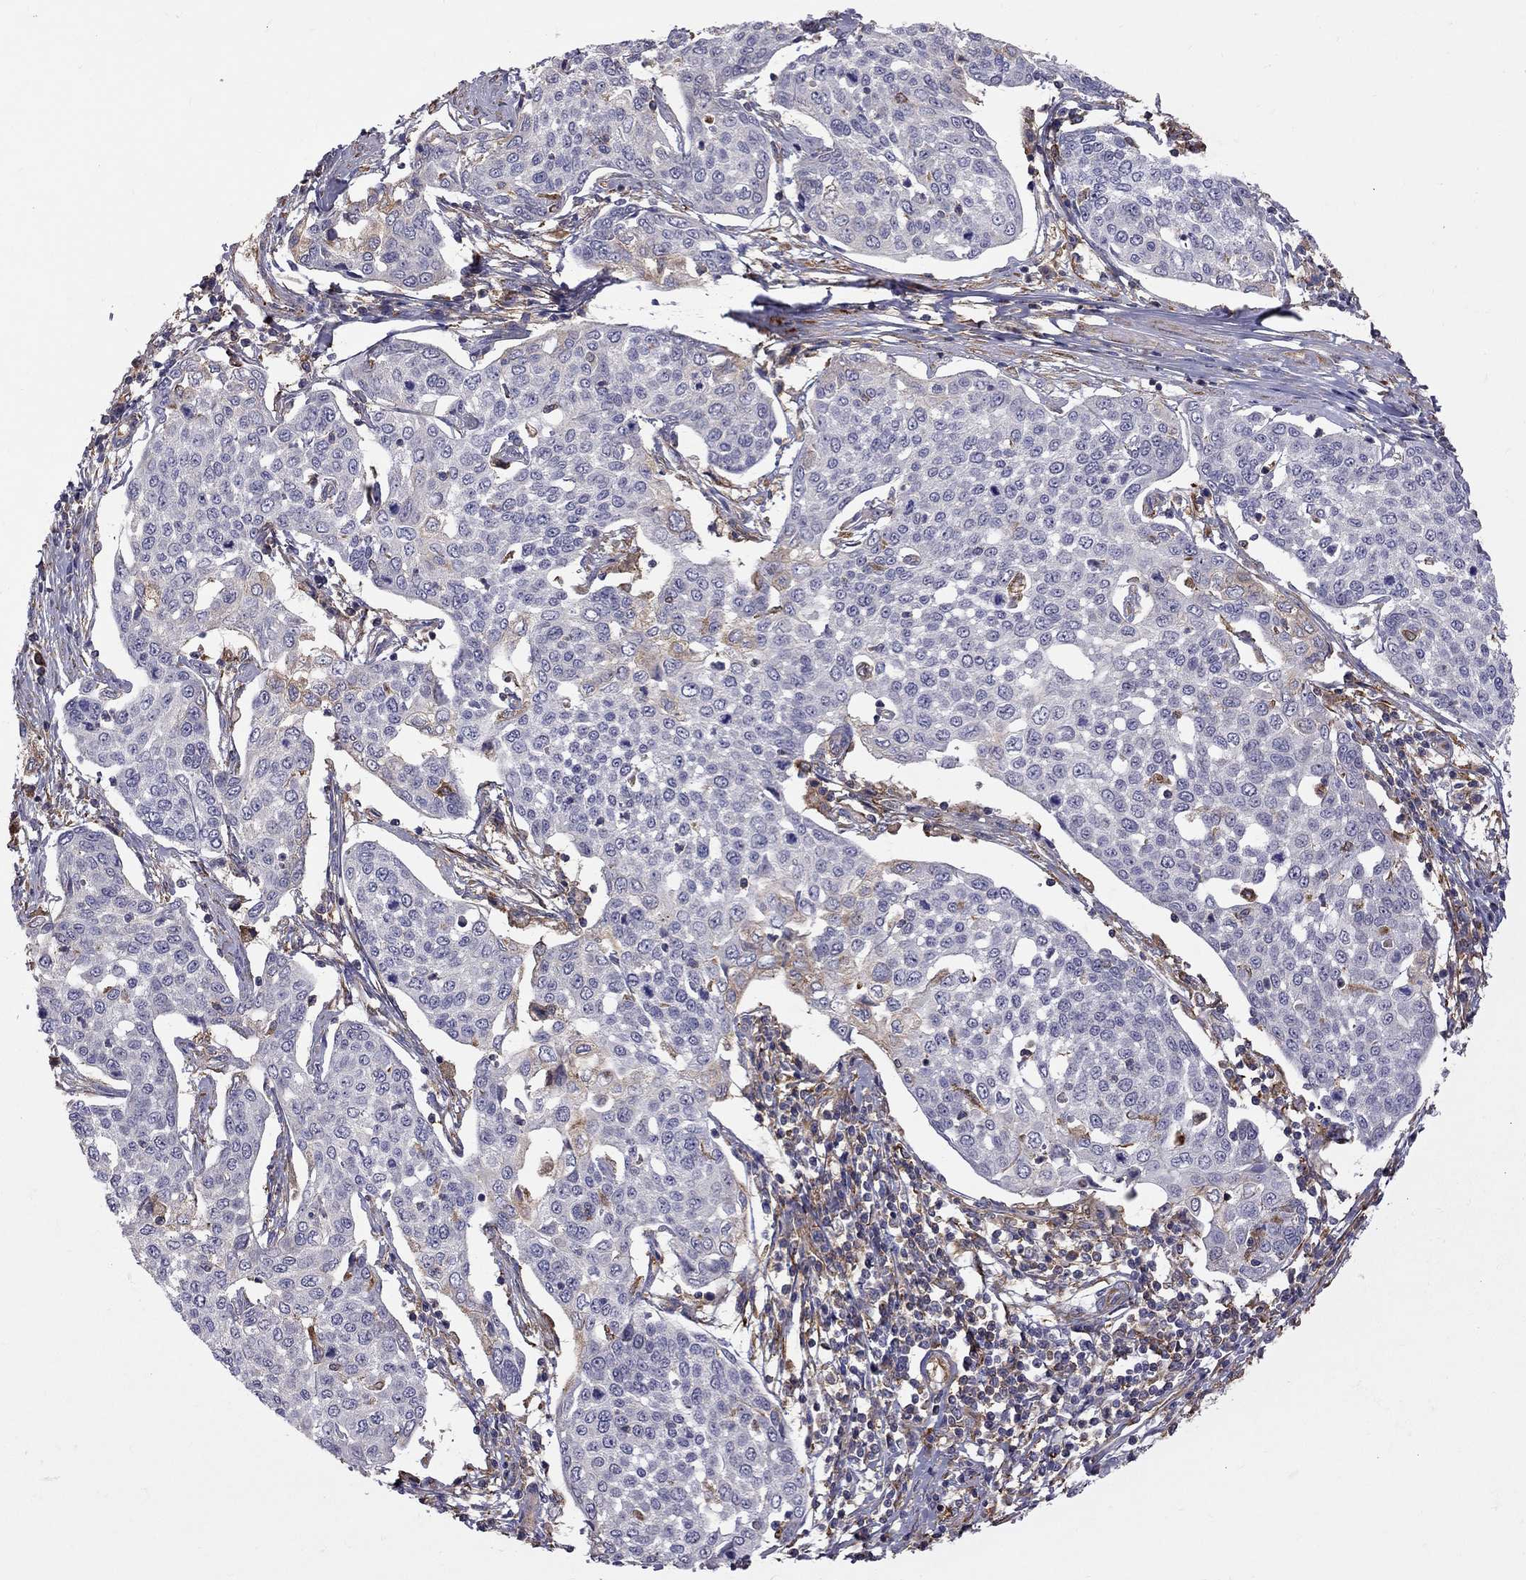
{"staining": {"intensity": "negative", "quantity": "none", "location": "none"}, "tissue": "cervical cancer", "cell_type": "Tumor cells", "image_type": "cancer", "snomed": [{"axis": "morphology", "description": "Squamous cell carcinoma, NOS"}, {"axis": "topography", "description": "Cervix"}], "caption": "Squamous cell carcinoma (cervical) was stained to show a protein in brown. There is no significant staining in tumor cells.", "gene": "EIF4E3", "patient": {"sex": "female", "age": 34}}